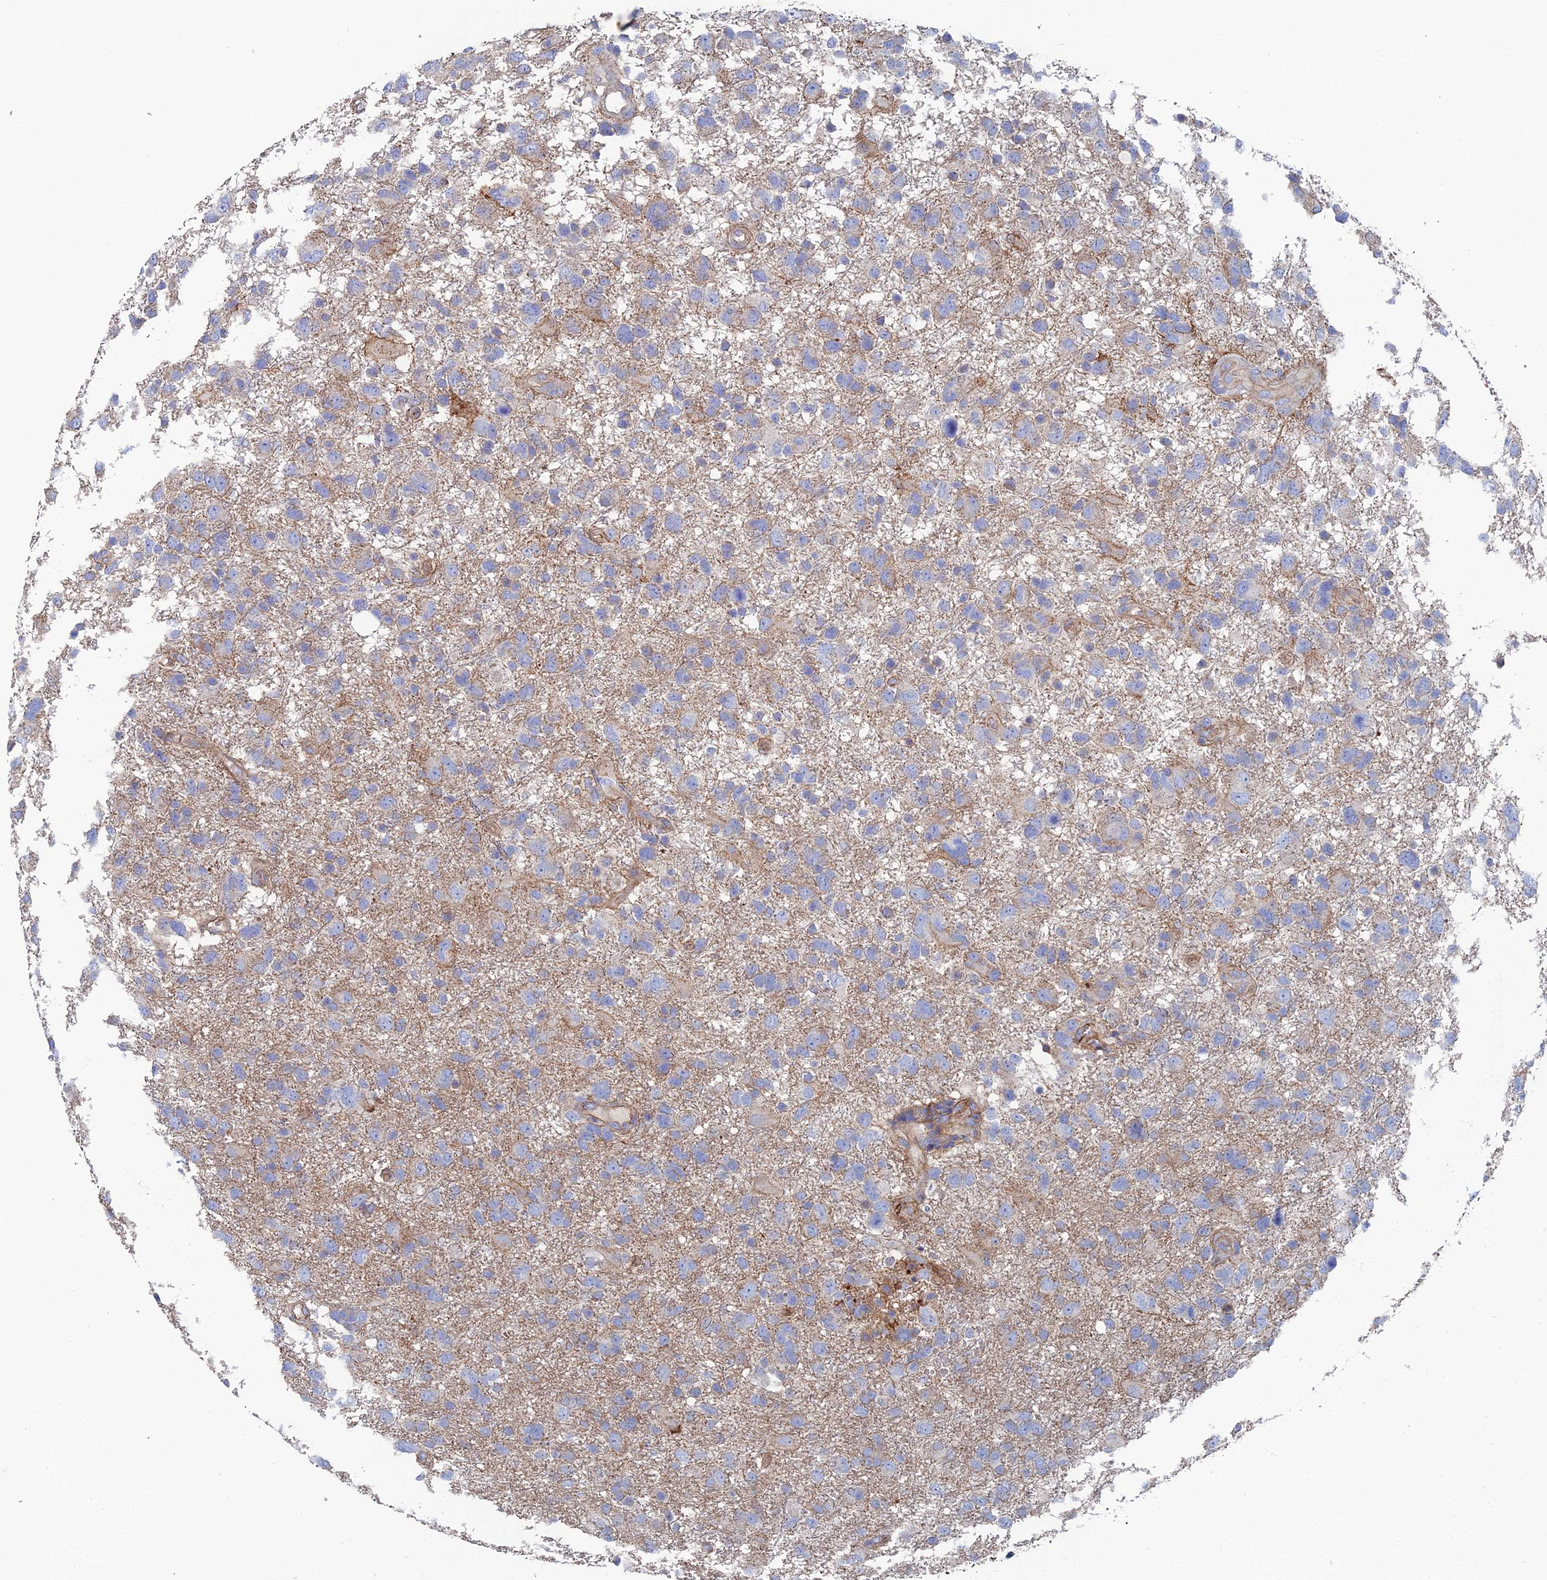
{"staining": {"intensity": "weak", "quantity": "<25%", "location": "cytoplasmic/membranous"}, "tissue": "glioma", "cell_type": "Tumor cells", "image_type": "cancer", "snomed": [{"axis": "morphology", "description": "Glioma, malignant, High grade"}, {"axis": "topography", "description": "Brain"}], "caption": "High power microscopy image of an IHC image of malignant high-grade glioma, revealing no significant expression in tumor cells.", "gene": "SNX11", "patient": {"sex": "male", "age": 61}}